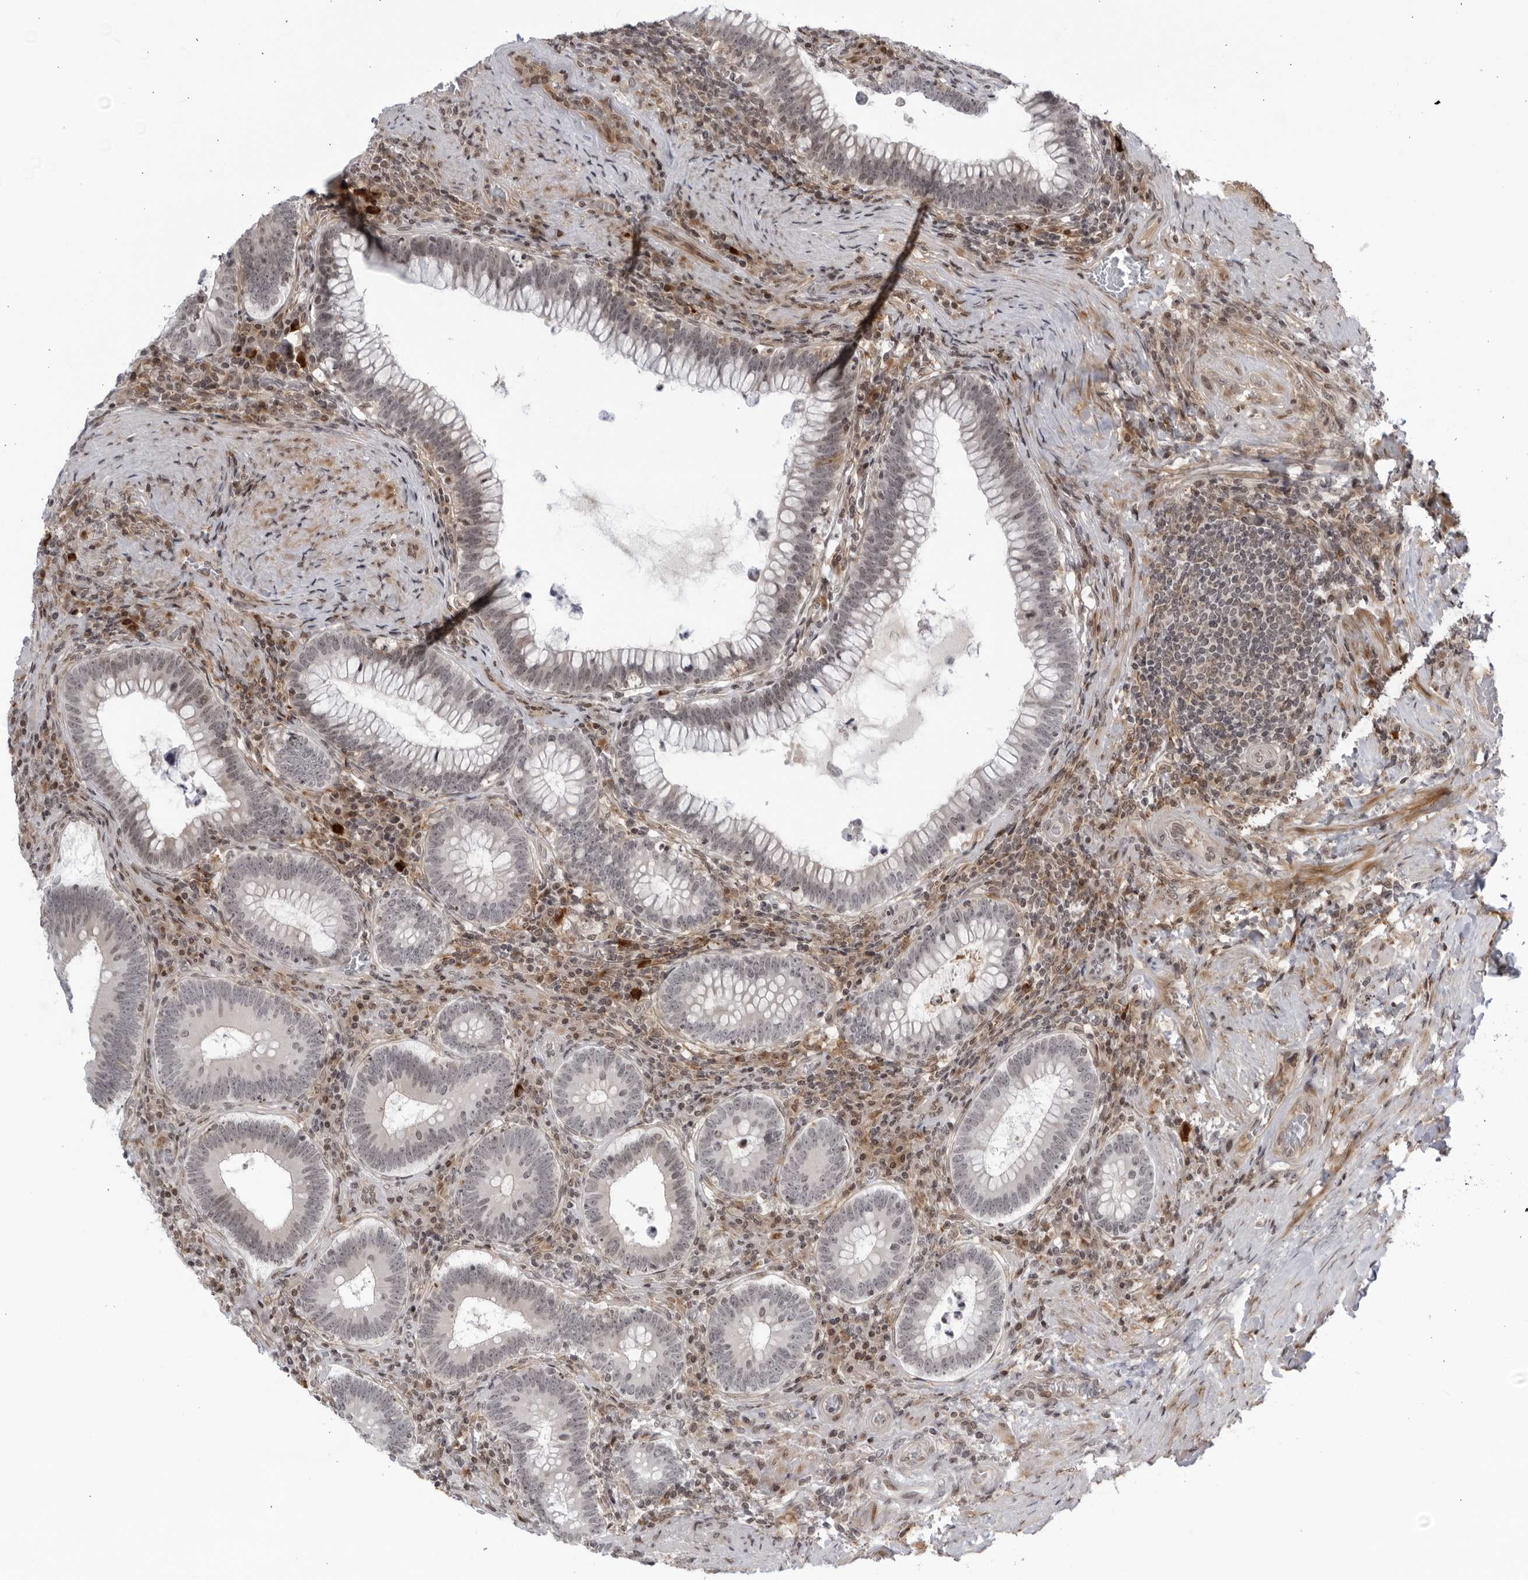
{"staining": {"intensity": "weak", "quantity": "25%-75%", "location": "cytoplasmic/membranous,nuclear"}, "tissue": "colorectal cancer", "cell_type": "Tumor cells", "image_type": "cancer", "snomed": [{"axis": "morphology", "description": "Normal tissue, NOS"}, {"axis": "topography", "description": "Colon"}], "caption": "Weak cytoplasmic/membranous and nuclear positivity is present in about 25%-75% of tumor cells in colorectal cancer.", "gene": "DTL", "patient": {"sex": "female", "age": 82}}